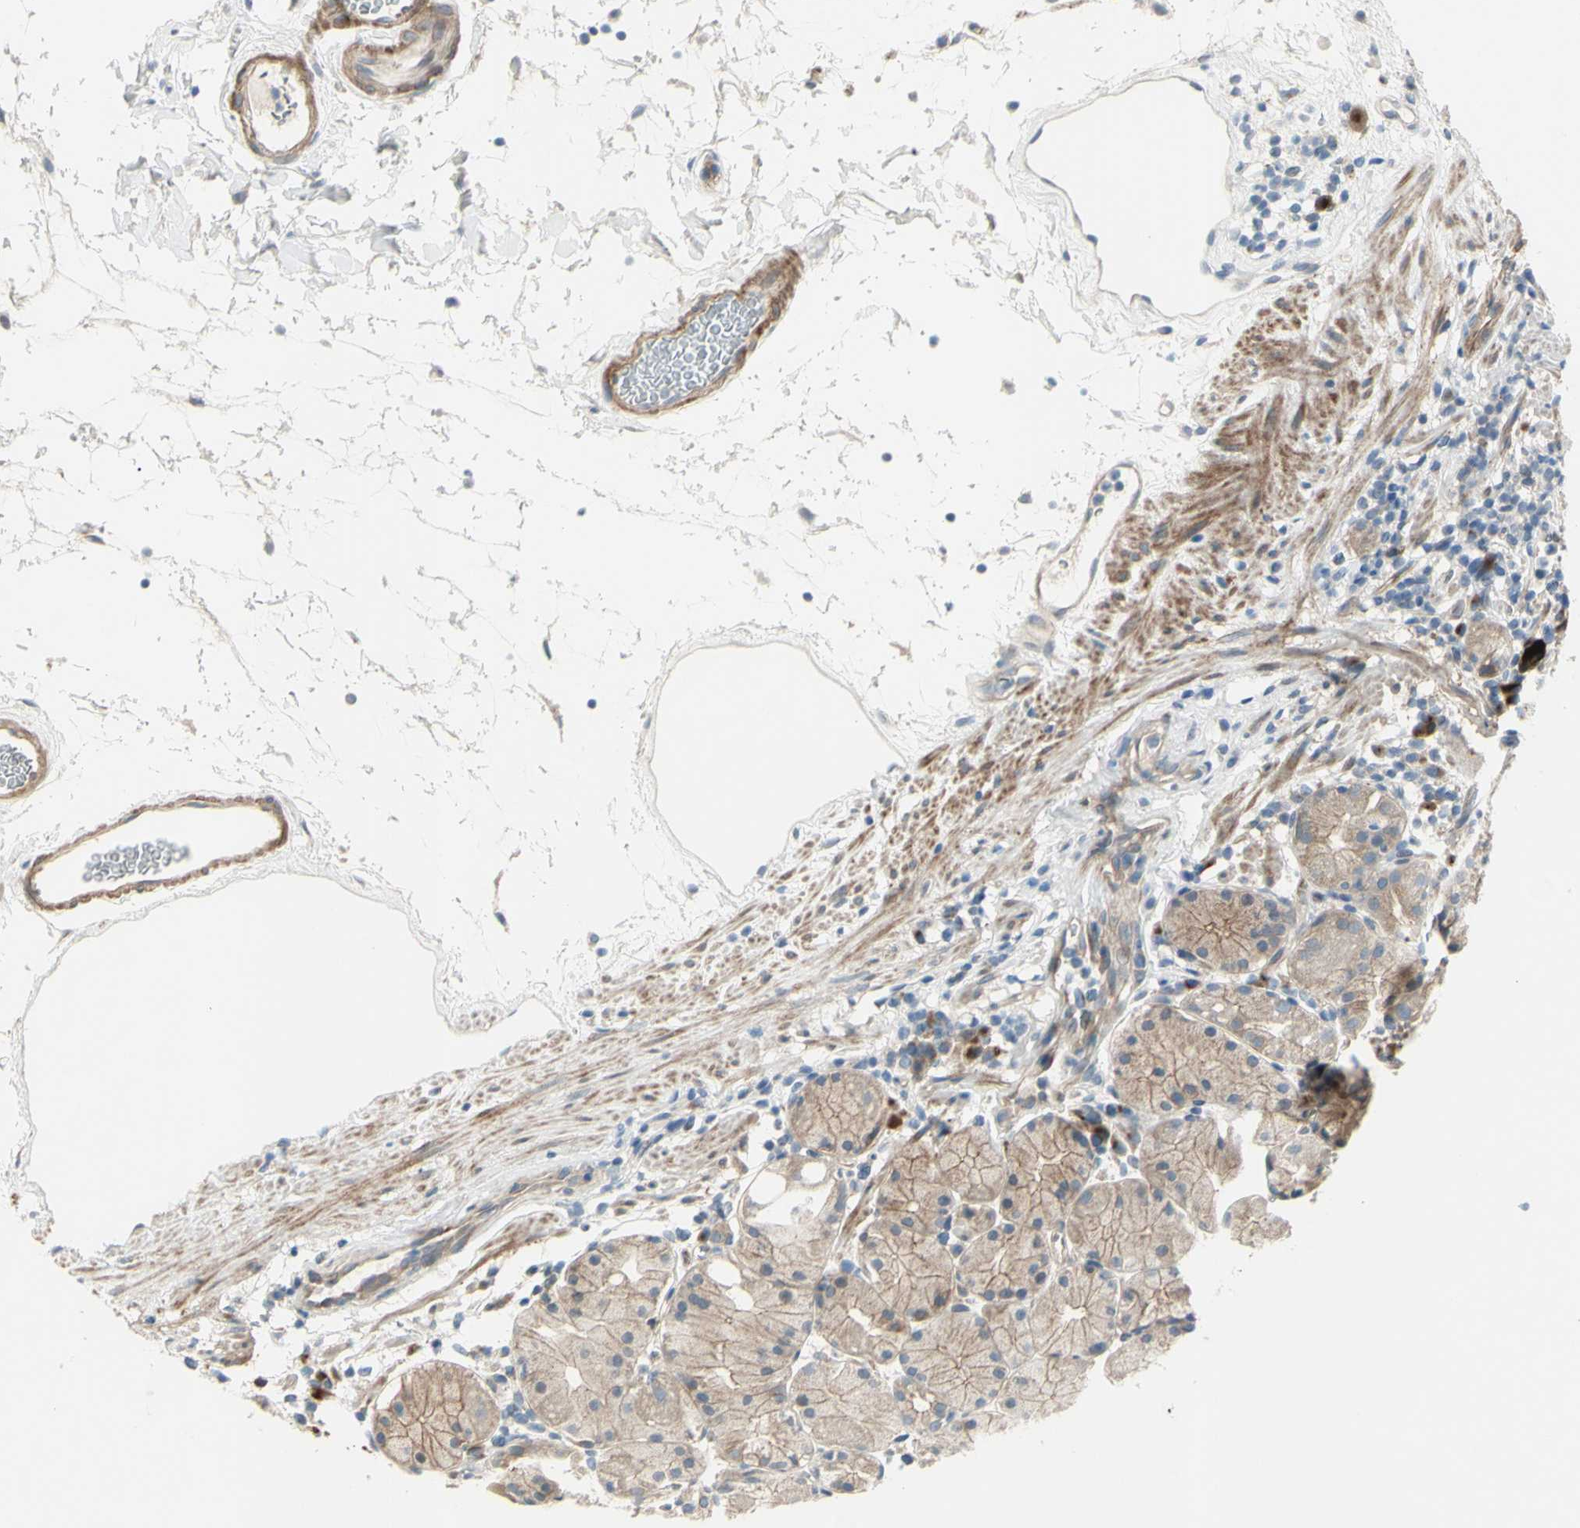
{"staining": {"intensity": "strong", "quantity": ">75%", "location": "cytoplasmic/membranous"}, "tissue": "stomach", "cell_type": "Glandular cells", "image_type": "normal", "snomed": [{"axis": "morphology", "description": "Normal tissue, NOS"}, {"axis": "topography", "description": "Stomach"}, {"axis": "topography", "description": "Stomach, lower"}], "caption": "Stomach stained with DAB immunohistochemistry reveals high levels of strong cytoplasmic/membranous expression in about >75% of glandular cells. The staining is performed using DAB brown chromogen to label protein expression. The nuclei are counter-stained blue using hematoxylin.", "gene": "LRRK1", "patient": {"sex": "female", "age": 75}}